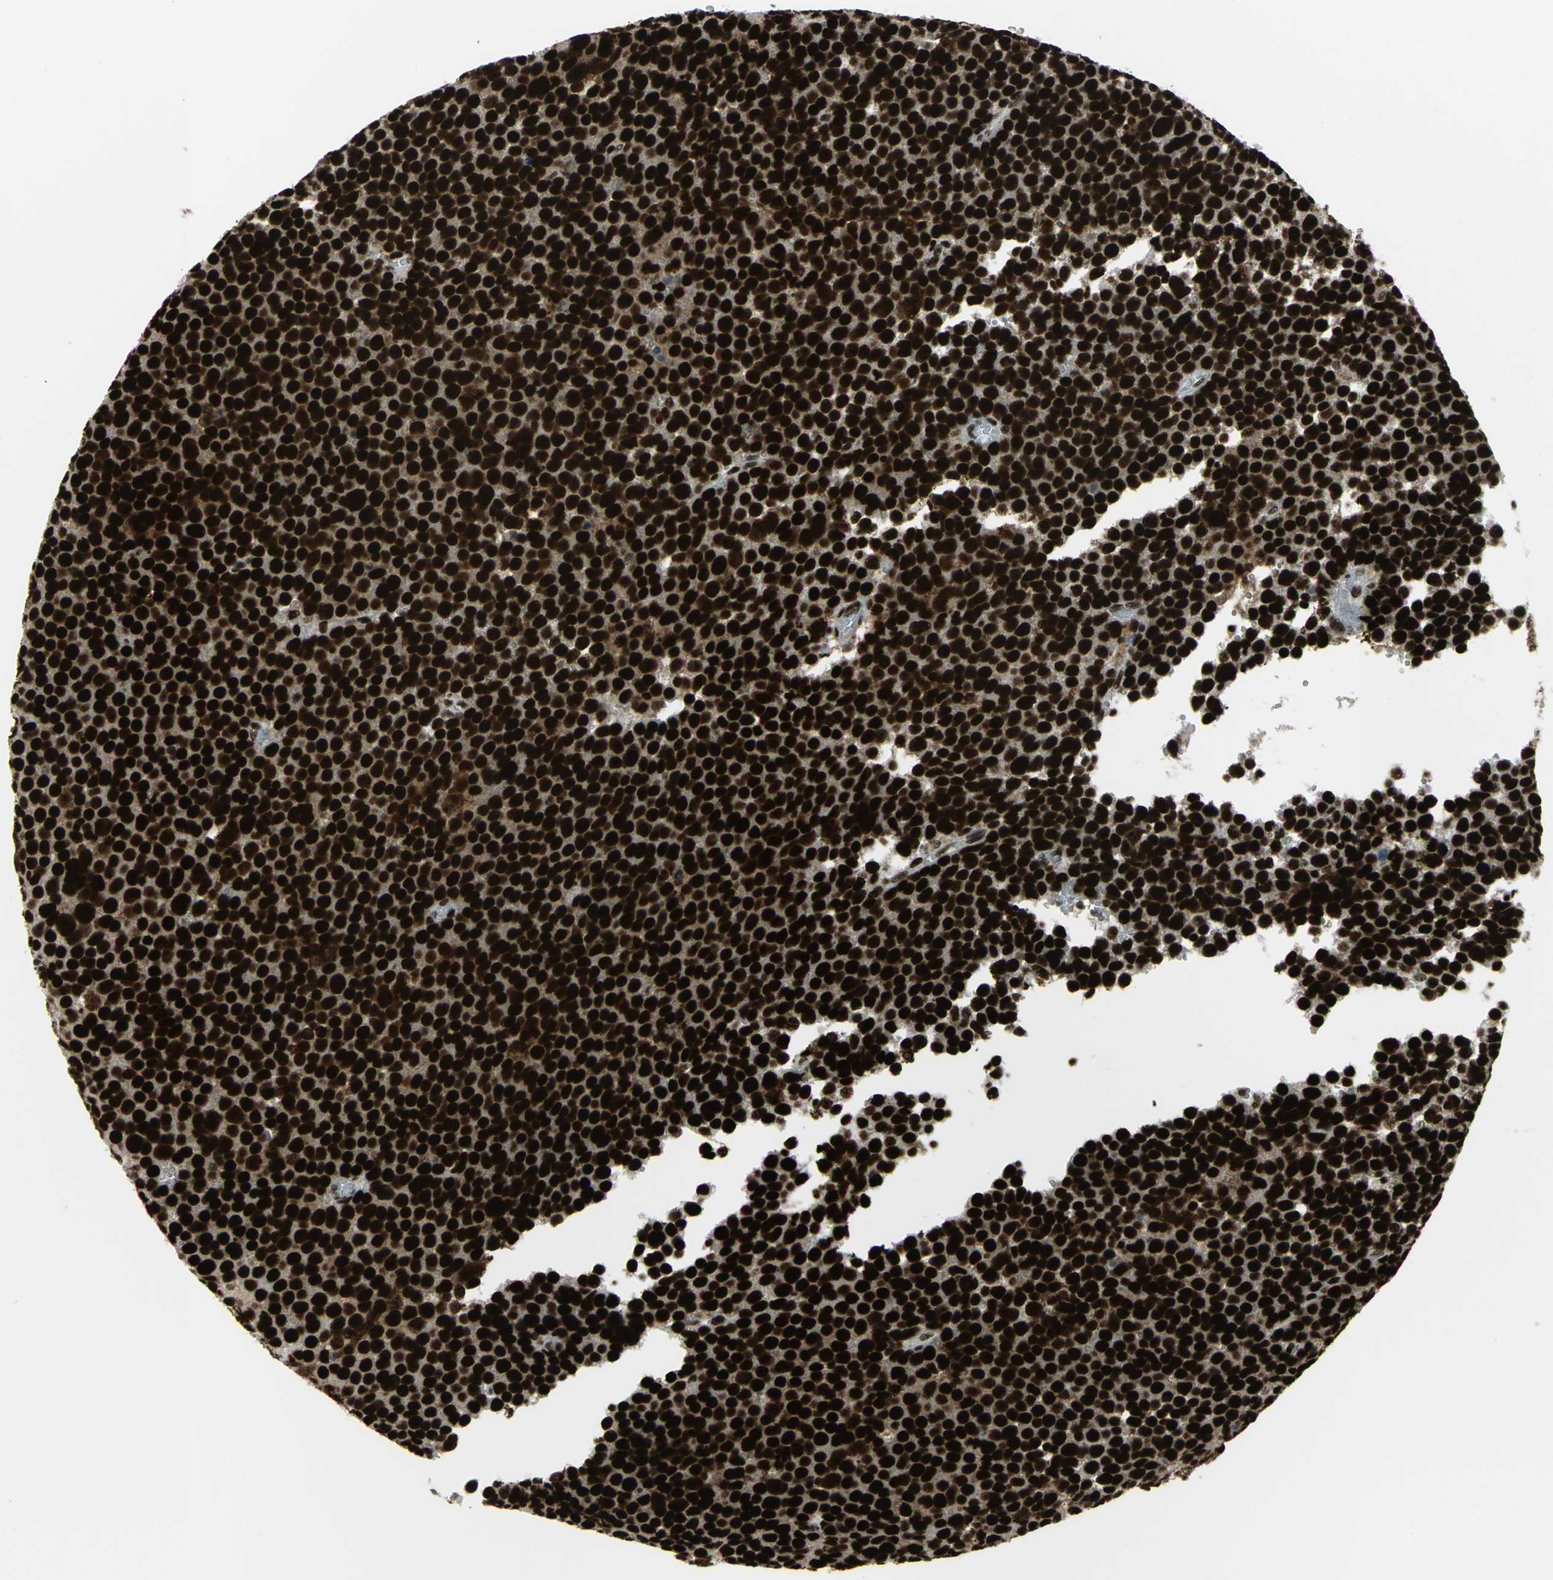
{"staining": {"intensity": "strong", "quantity": ">75%", "location": "nuclear"}, "tissue": "testis cancer", "cell_type": "Tumor cells", "image_type": "cancer", "snomed": [{"axis": "morphology", "description": "Seminoma, NOS"}, {"axis": "topography", "description": "Testis"}], "caption": "Human testis cancer stained with a brown dye reveals strong nuclear positive positivity in approximately >75% of tumor cells.", "gene": "SMARCA4", "patient": {"sex": "male", "age": 71}}